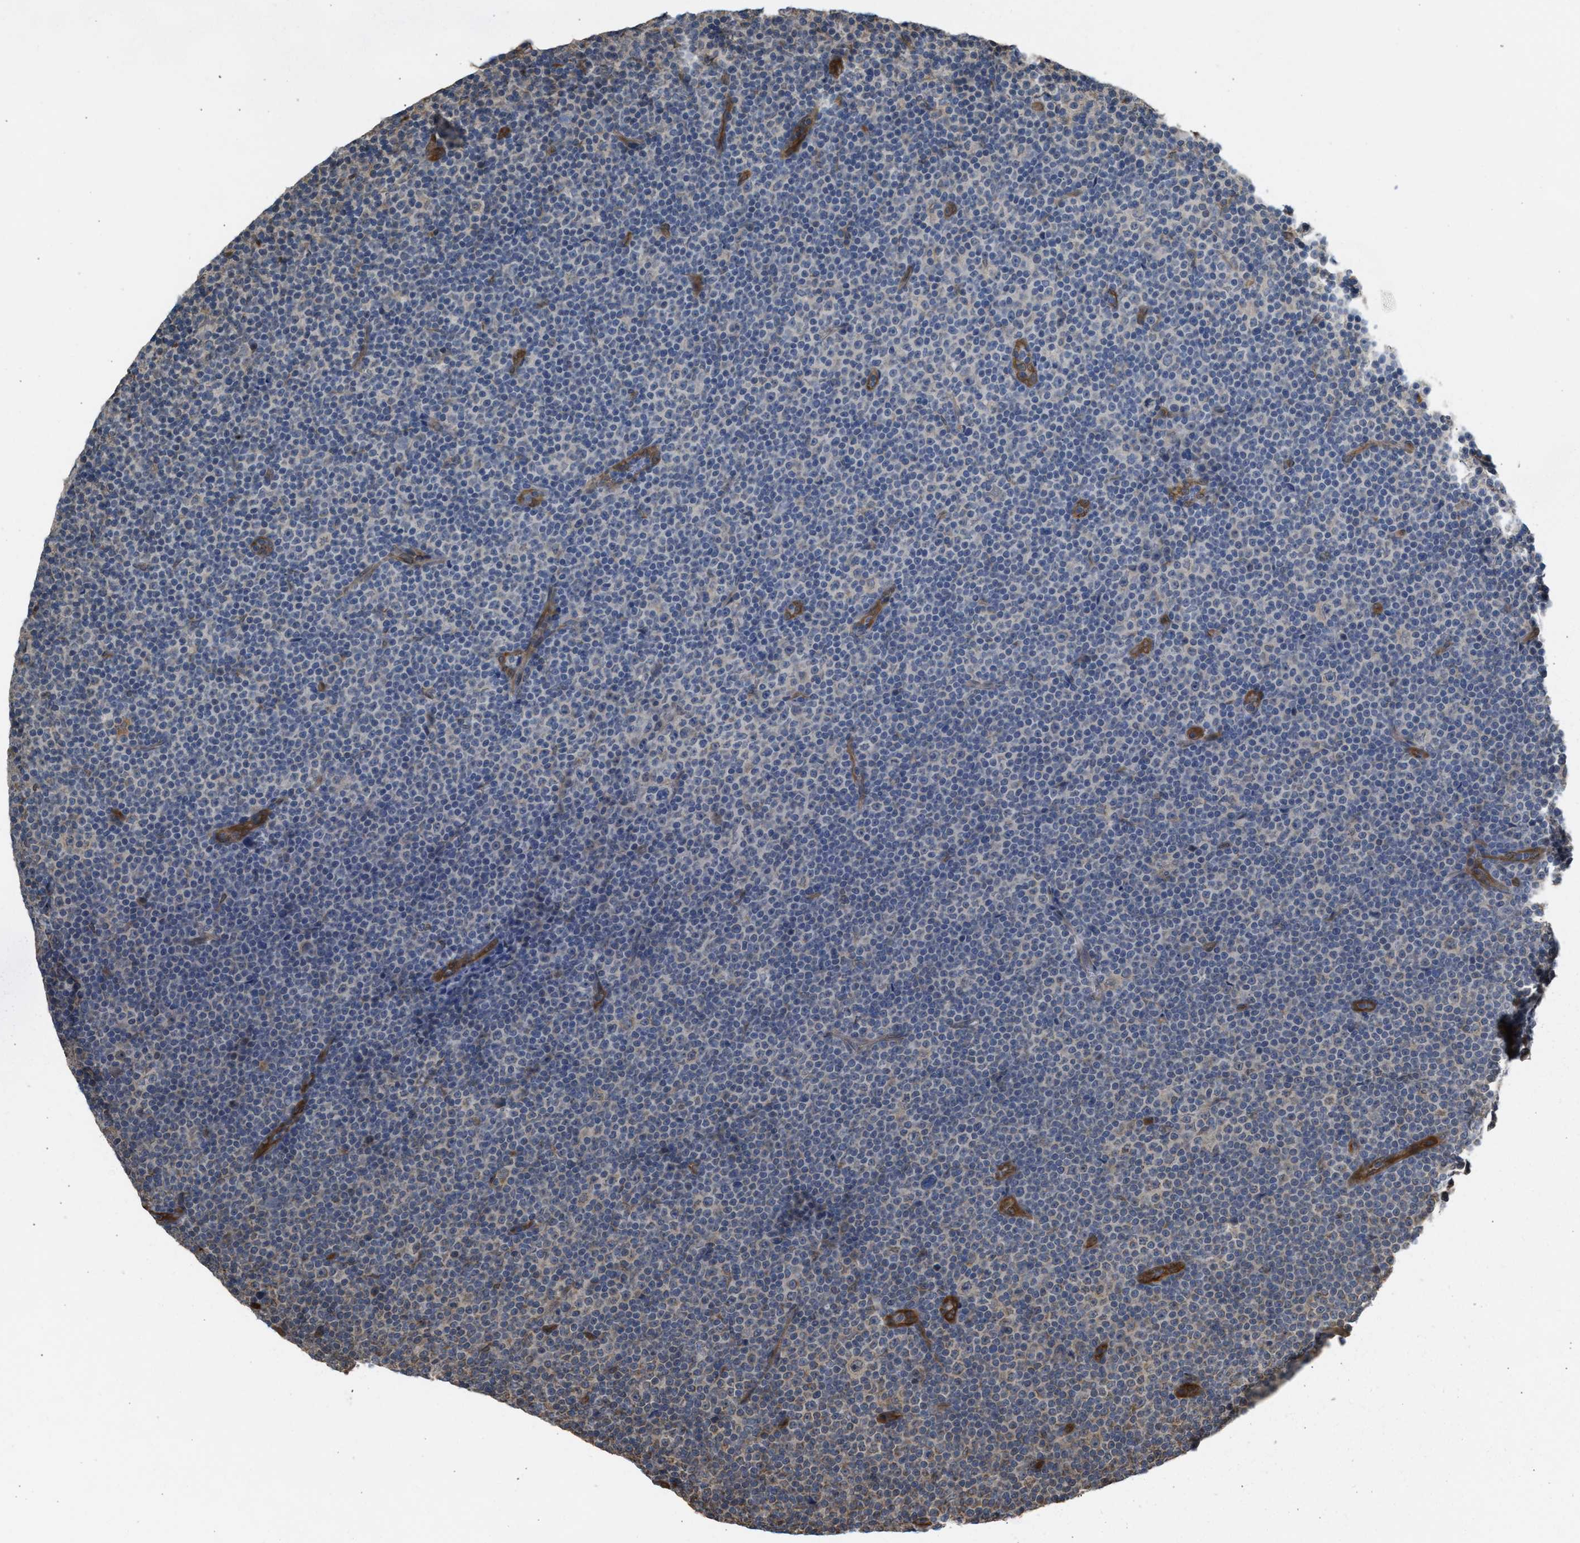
{"staining": {"intensity": "negative", "quantity": "none", "location": "none"}, "tissue": "lymphoma", "cell_type": "Tumor cells", "image_type": "cancer", "snomed": [{"axis": "morphology", "description": "Malignant lymphoma, non-Hodgkin's type, Low grade"}, {"axis": "topography", "description": "Lymph node"}], "caption": "Tumor cells show no significant positivity in low-grade malignant lymphoma, non-Hodgkin's type.", "gene": "BAG3", "patient": {"sex": "female", "age": 67}}